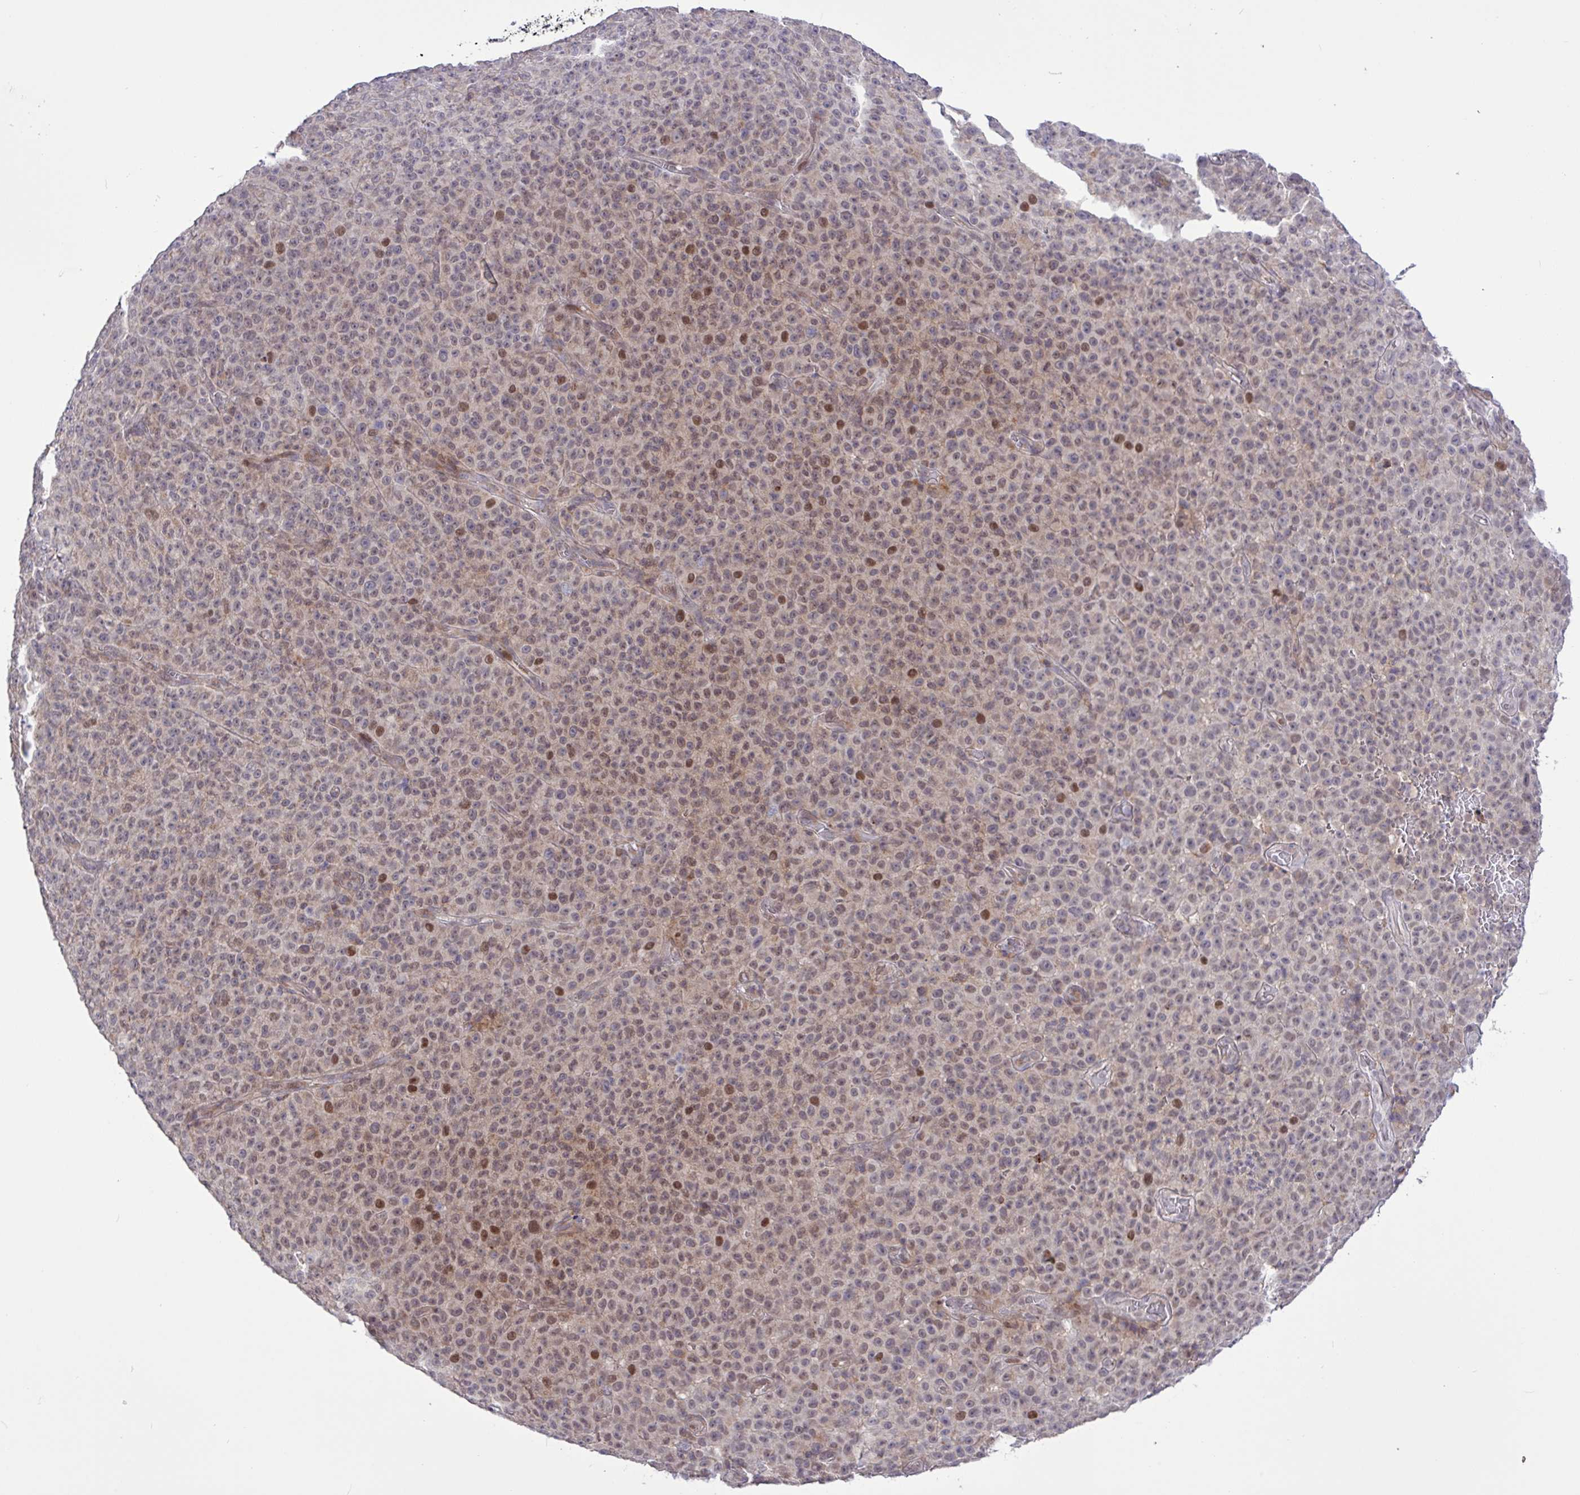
{"staining": {"intensity": "moderate", "quantity": "<25%", "location": "nuclear"}, "tissue": "melanoma", "cell_type": "Tumor cells", "image_type": "cancer", "snomed": [{"axis": "morphology", "description": "Malignant melanoma, NOS"}, {"axis": "topography", "description": "Skin"}], "caption": "Melanoma stained with IHC exhibits moderate nuclear positivity in approximately <25% of tumor cells.", "gene": "RTL3", "patient": {"sex": "female", "age": 82}}